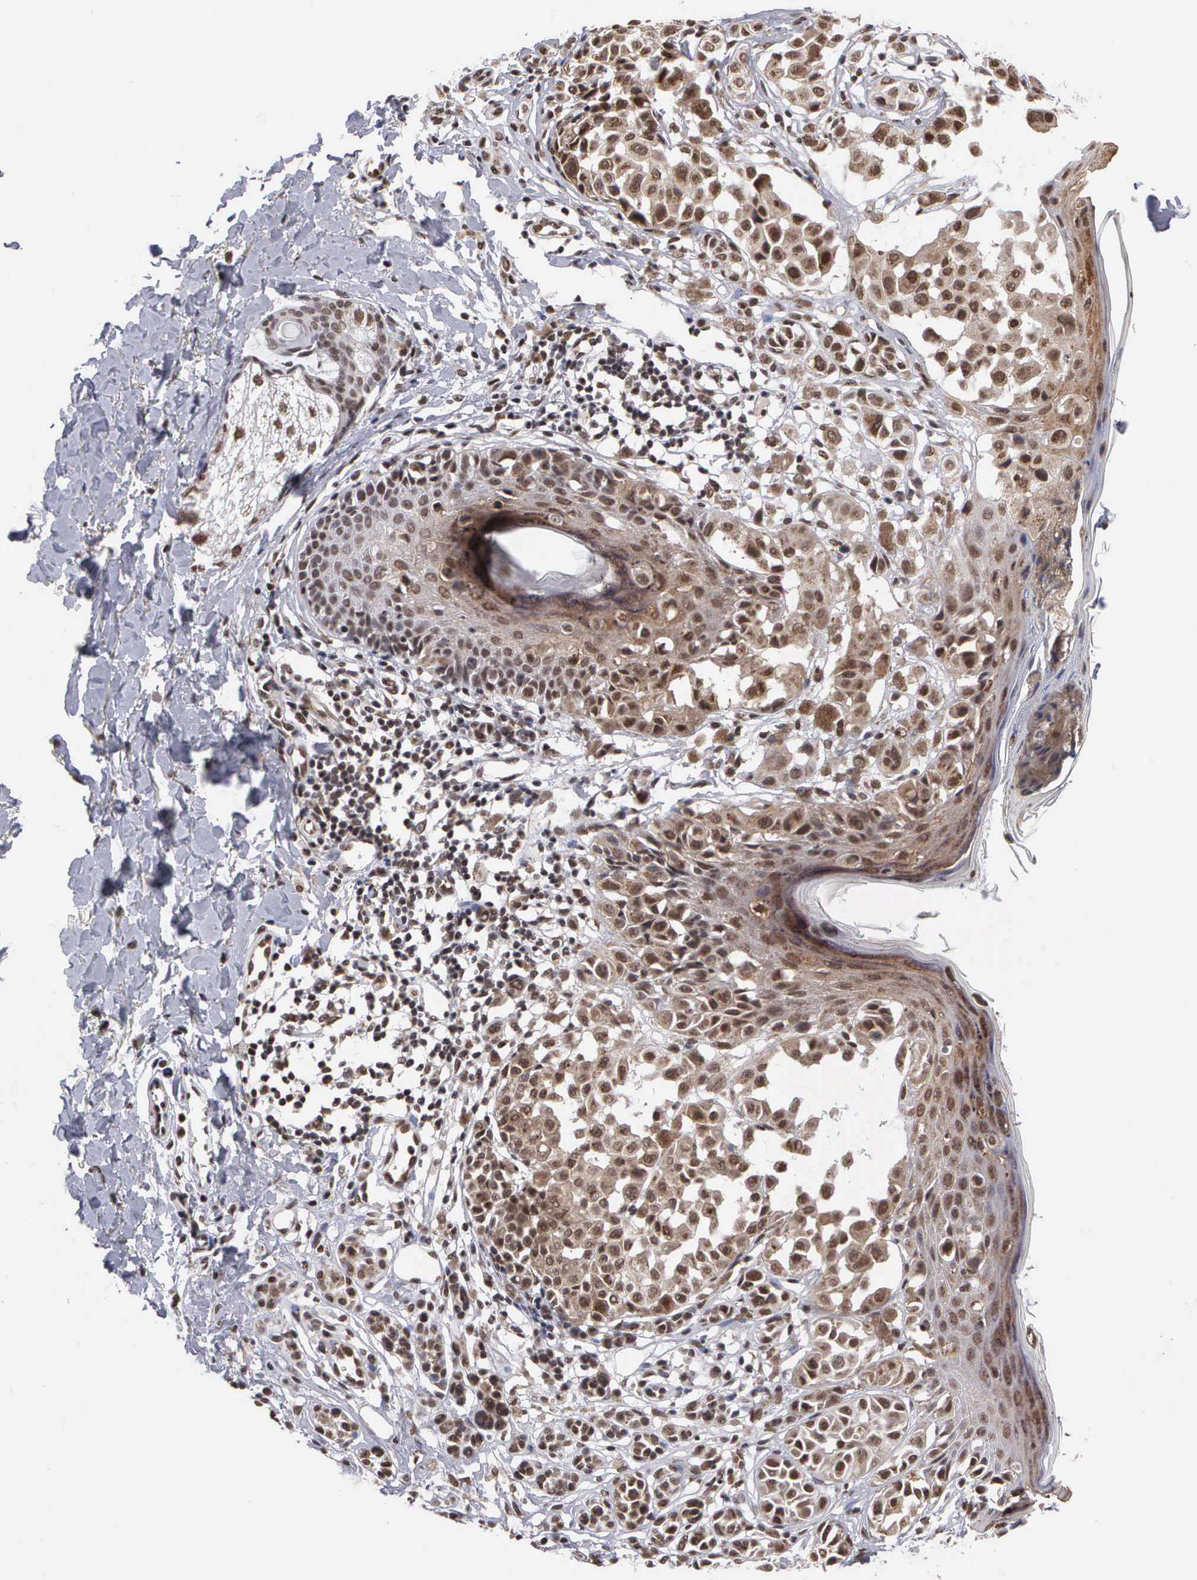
{"staining": {"intensity": "strong", "quantity": ">75%", "location": "nuclear"}, "tissue": "melanoma", "cell_type": "Tumor cells", "image_type": "cancer", "snomed": [{"axis": "morphology", "description": "Malignant melanoma, NOS"}, {"axis": "topography", "description": "Skin"}], "caption": "The photomicrograph shows immunohistochemical staining of malignant melanoma. There is strong nuclear positivity is present in approximately >75% of tumor cells.", "gene": "GTF2A1", "patient": {"sex": "male", "age": 40}}